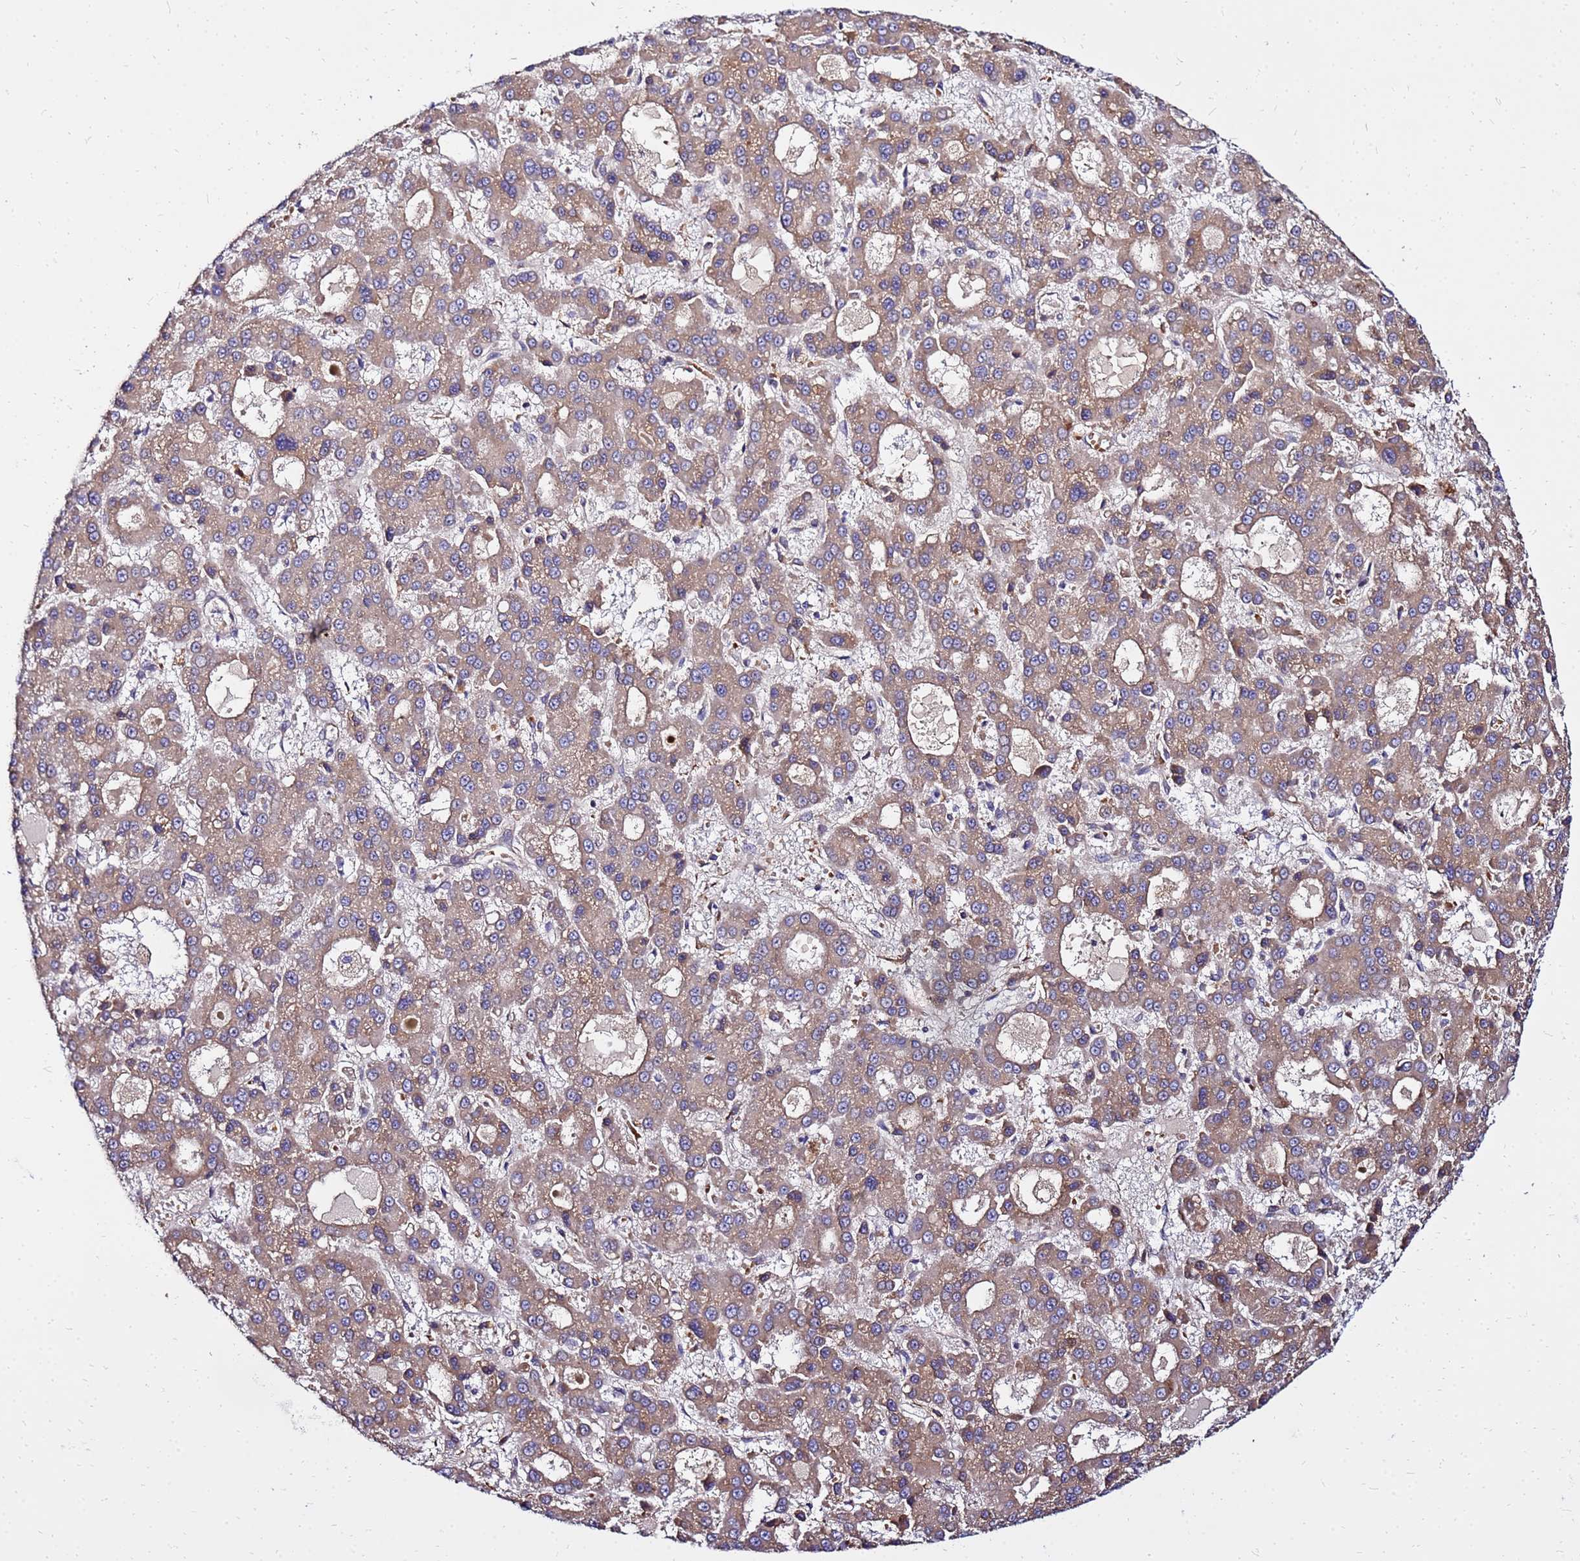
{"staining": {"intensity": "moderate", "quantity": ">75%", "location": "cytoplasmic/membranous"}, "tissue": "liver cancer", "cell_type": "Tumor cells", "image_type": "cancer", "snomed": [{"axis": "morphology", "description": "Carcinoma, Hepatocellular, NOS"}, {"axis": "topography", "description": "Liver"}], "caption": "Protein positivity by immunohistochemistry exhibits moderate cytoplasmic/membranous staining in approximately >75% of tumor cells in liver hepatocellular carcinoma.", "gene": "WWC2", "patient": {"sex": "male", "age": 70}}